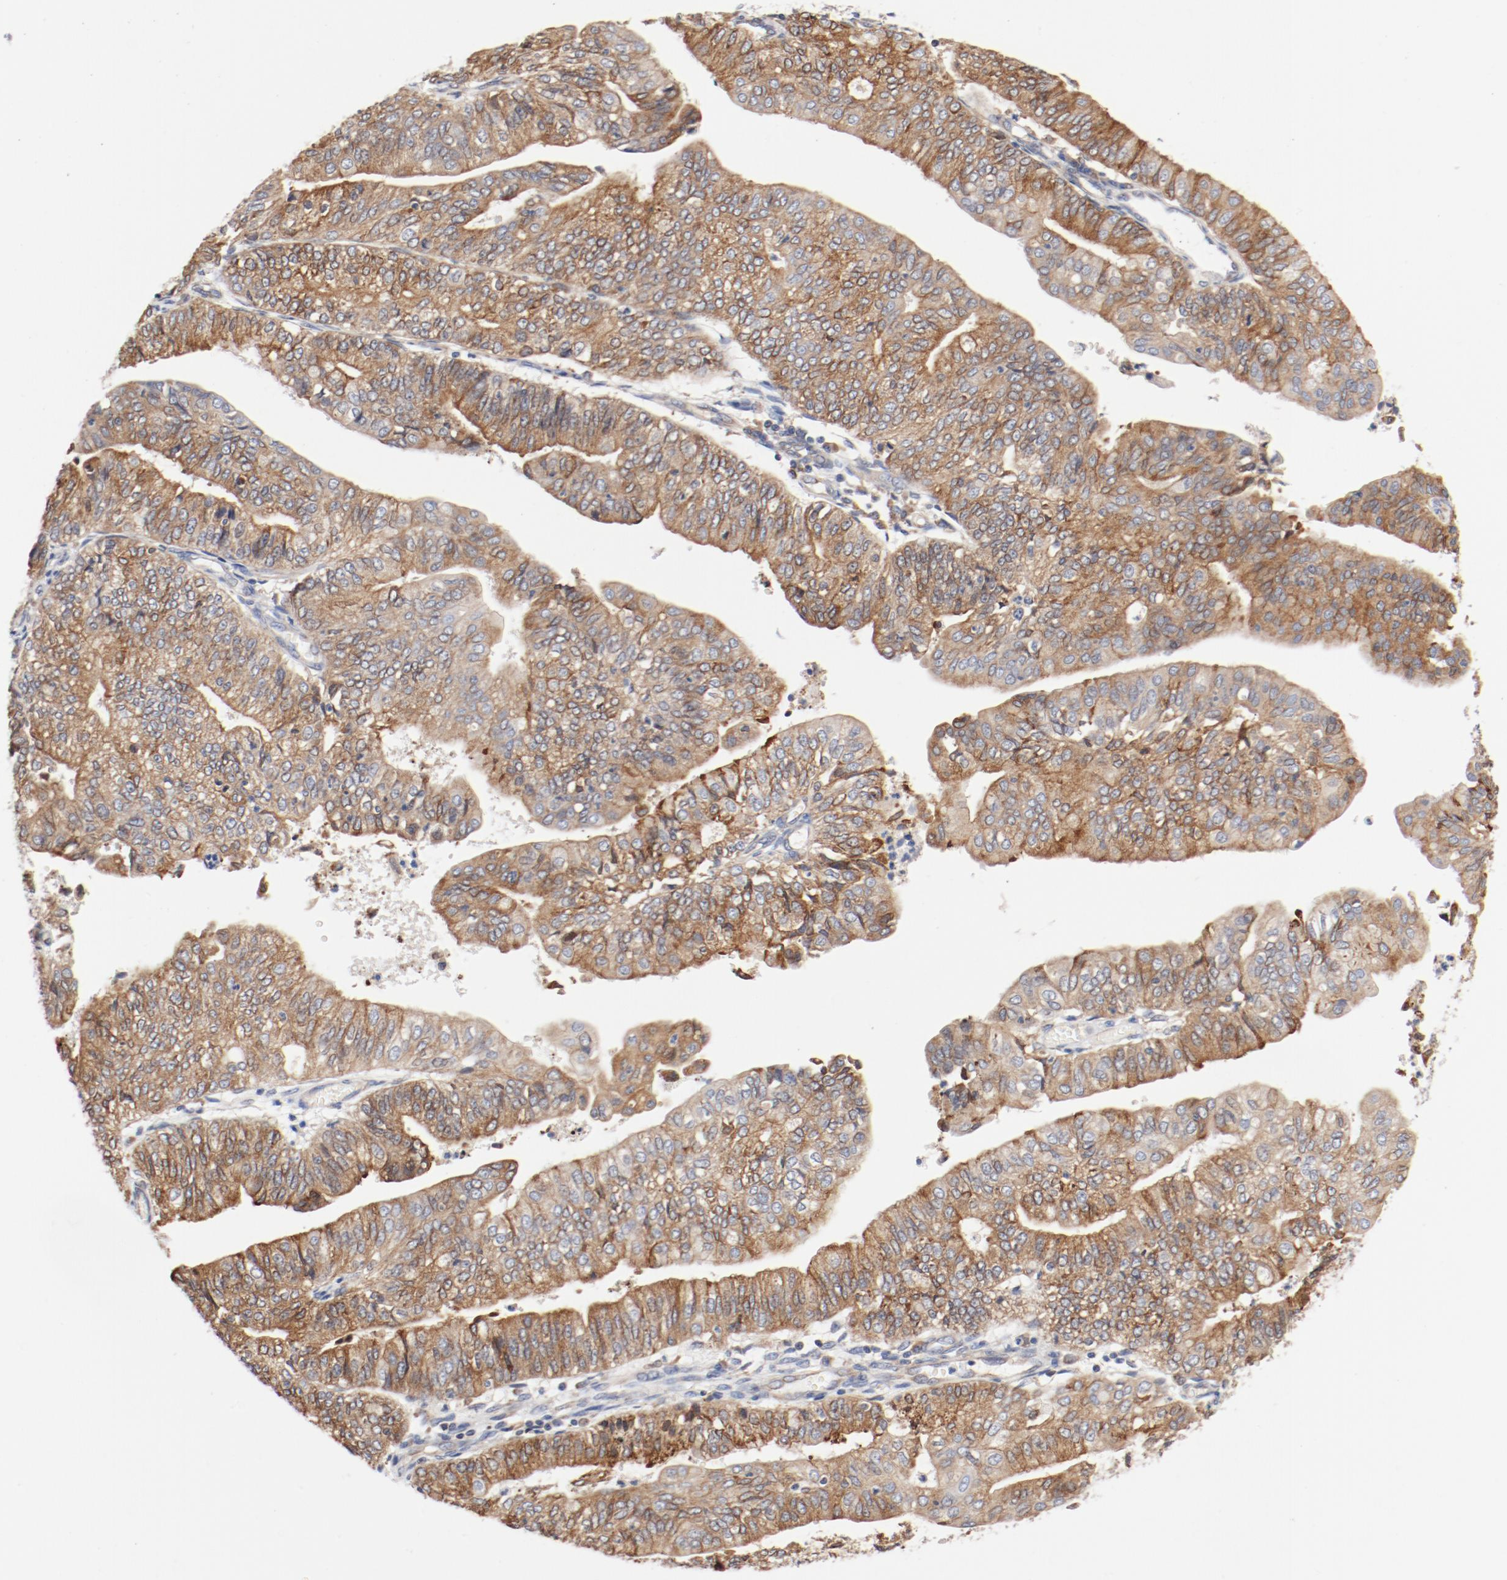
{"staining": {"intensity": "moderate", "quantity": ">75%", "location": "cytoplasmic/membranous"}, "tissue": "endometrial cancer", "cell_type": "Tumor cells", "image_type": "cancer", "snomed": [{"axis": "morphology", "description": "Adenocarcinoma, NOS"}, {"axis": "topography", "description": "Endometrium"}], "caption": "DAB (3,3'-diaminobenzidine) immunohistochemical staining of endometrial cancer displays moderate cytoplasmic/membranous protein staining in about >75% of tumor cells. (DAB IHC, brown staining for protein, blue staining for nuclei).", "gene": "PDPK1", "patient": {"sex": "female", "age": 59}}